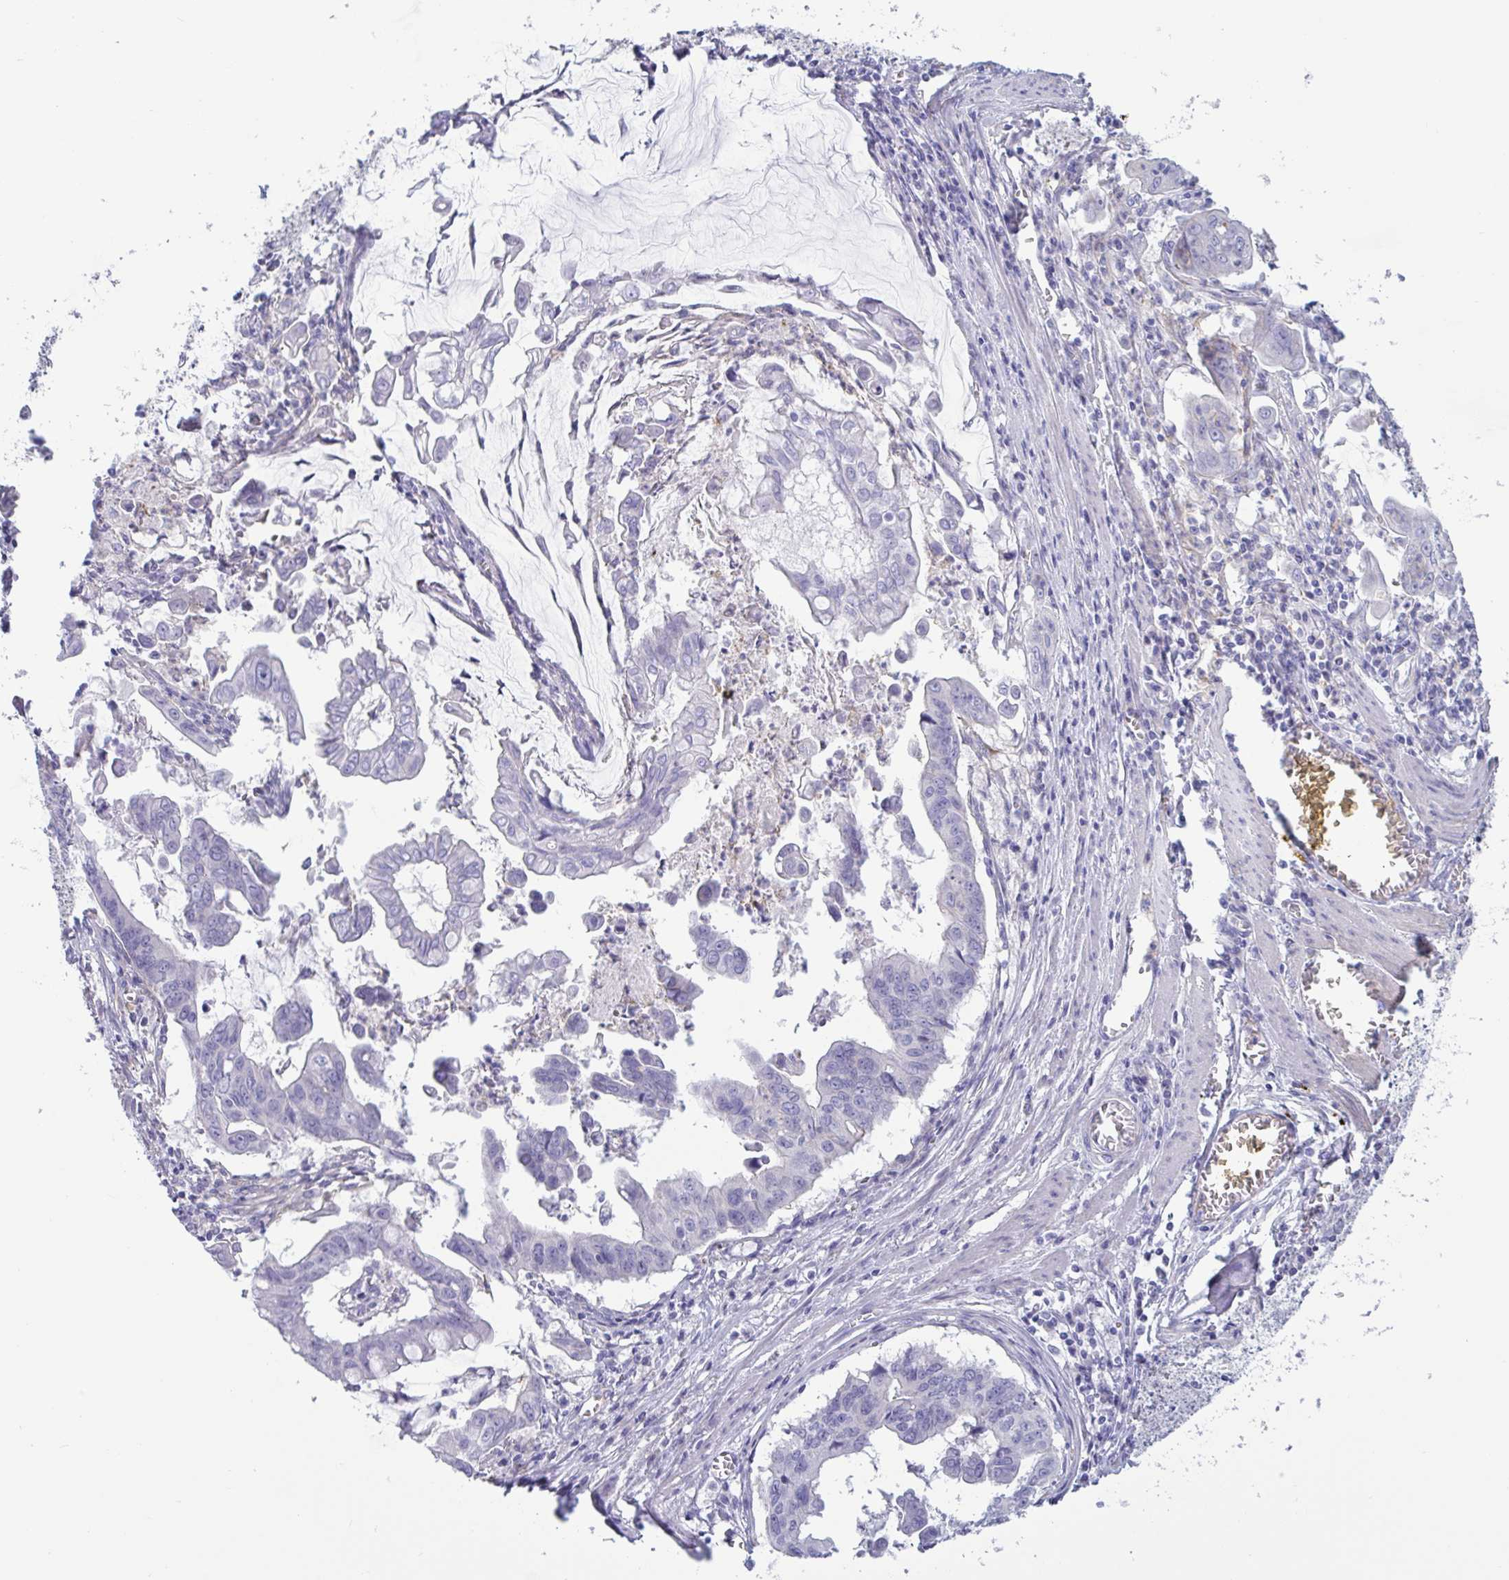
{"staining": {"intensity": "negative", "quantity": "none", "location": "none"}, "tissue": "stomach cancer", "cell_type": "Tumor cells", "image_type": "cancer", "snomed": [{"axis": "morphology", "description": "Adenocarcinoma, NOS"}, {"axis": "topography", "description": "Stomach, upper"}], "caption": "Tumor cells are negative for brown protein staining in adenocarcinoma (stomach). (DAB immunohistochemistry with hematoxylin counter stain).", "gene": "OXLD1", "patient": {"sex": "male", "age": 80}}